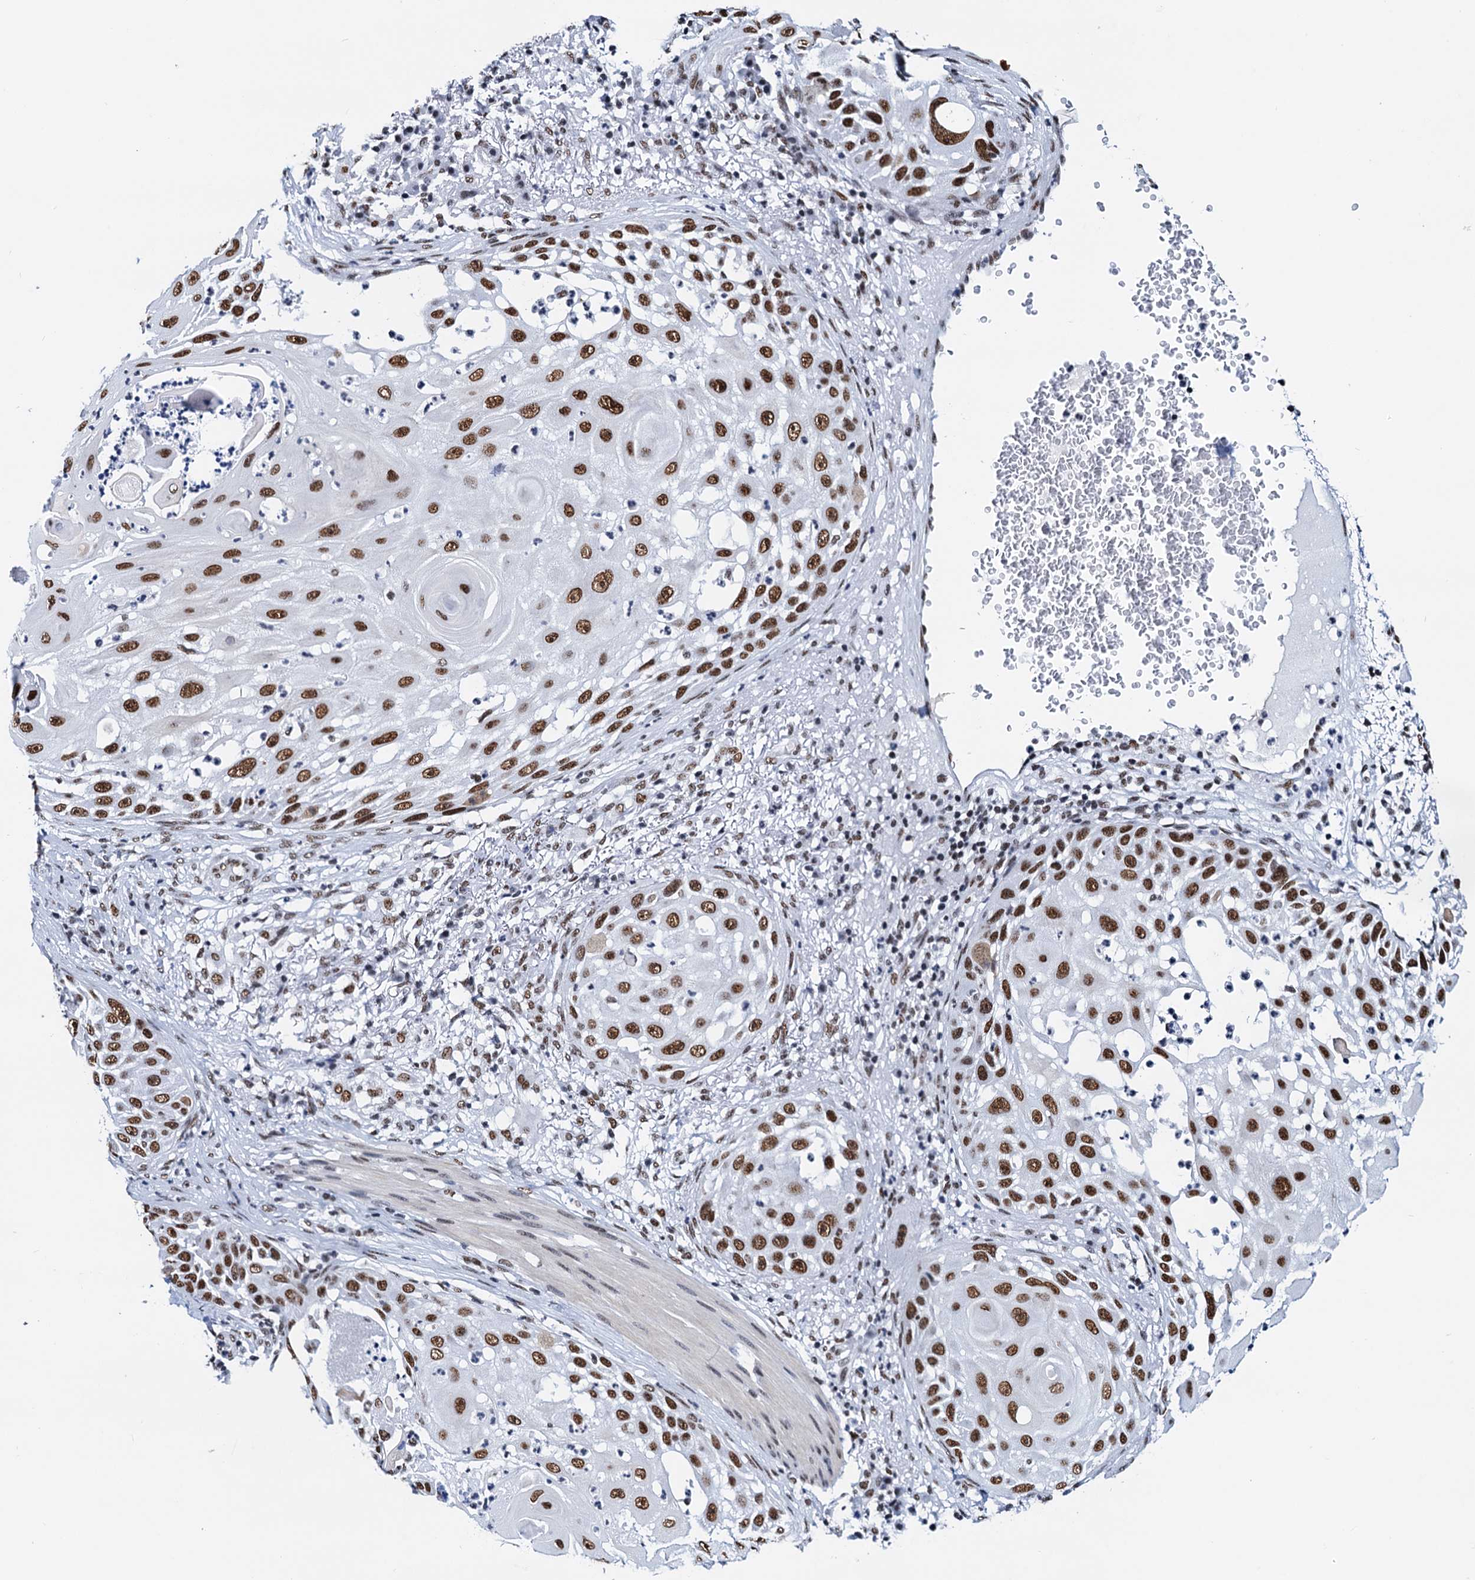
{"staining": {"intensity": "strong", "quantity": ">75%", "location": "nuclear"}, "tissue": "skin cancer", "cell_type": "Tumor cells", "image_type": "cancer", "snomed": [{"axis": "morphology", "description": "Squamous cell carcinoma, NOS"}, {"axis": "topography", "description": "Skin"}], "caption": "An image showing strong nuclear staining in approximately >75% of tumor cells in skin cancer, as visualized by brown immunohistochemical staining.", "gene": "SLTM", "patient": {"sex": "female", "age": 44}}